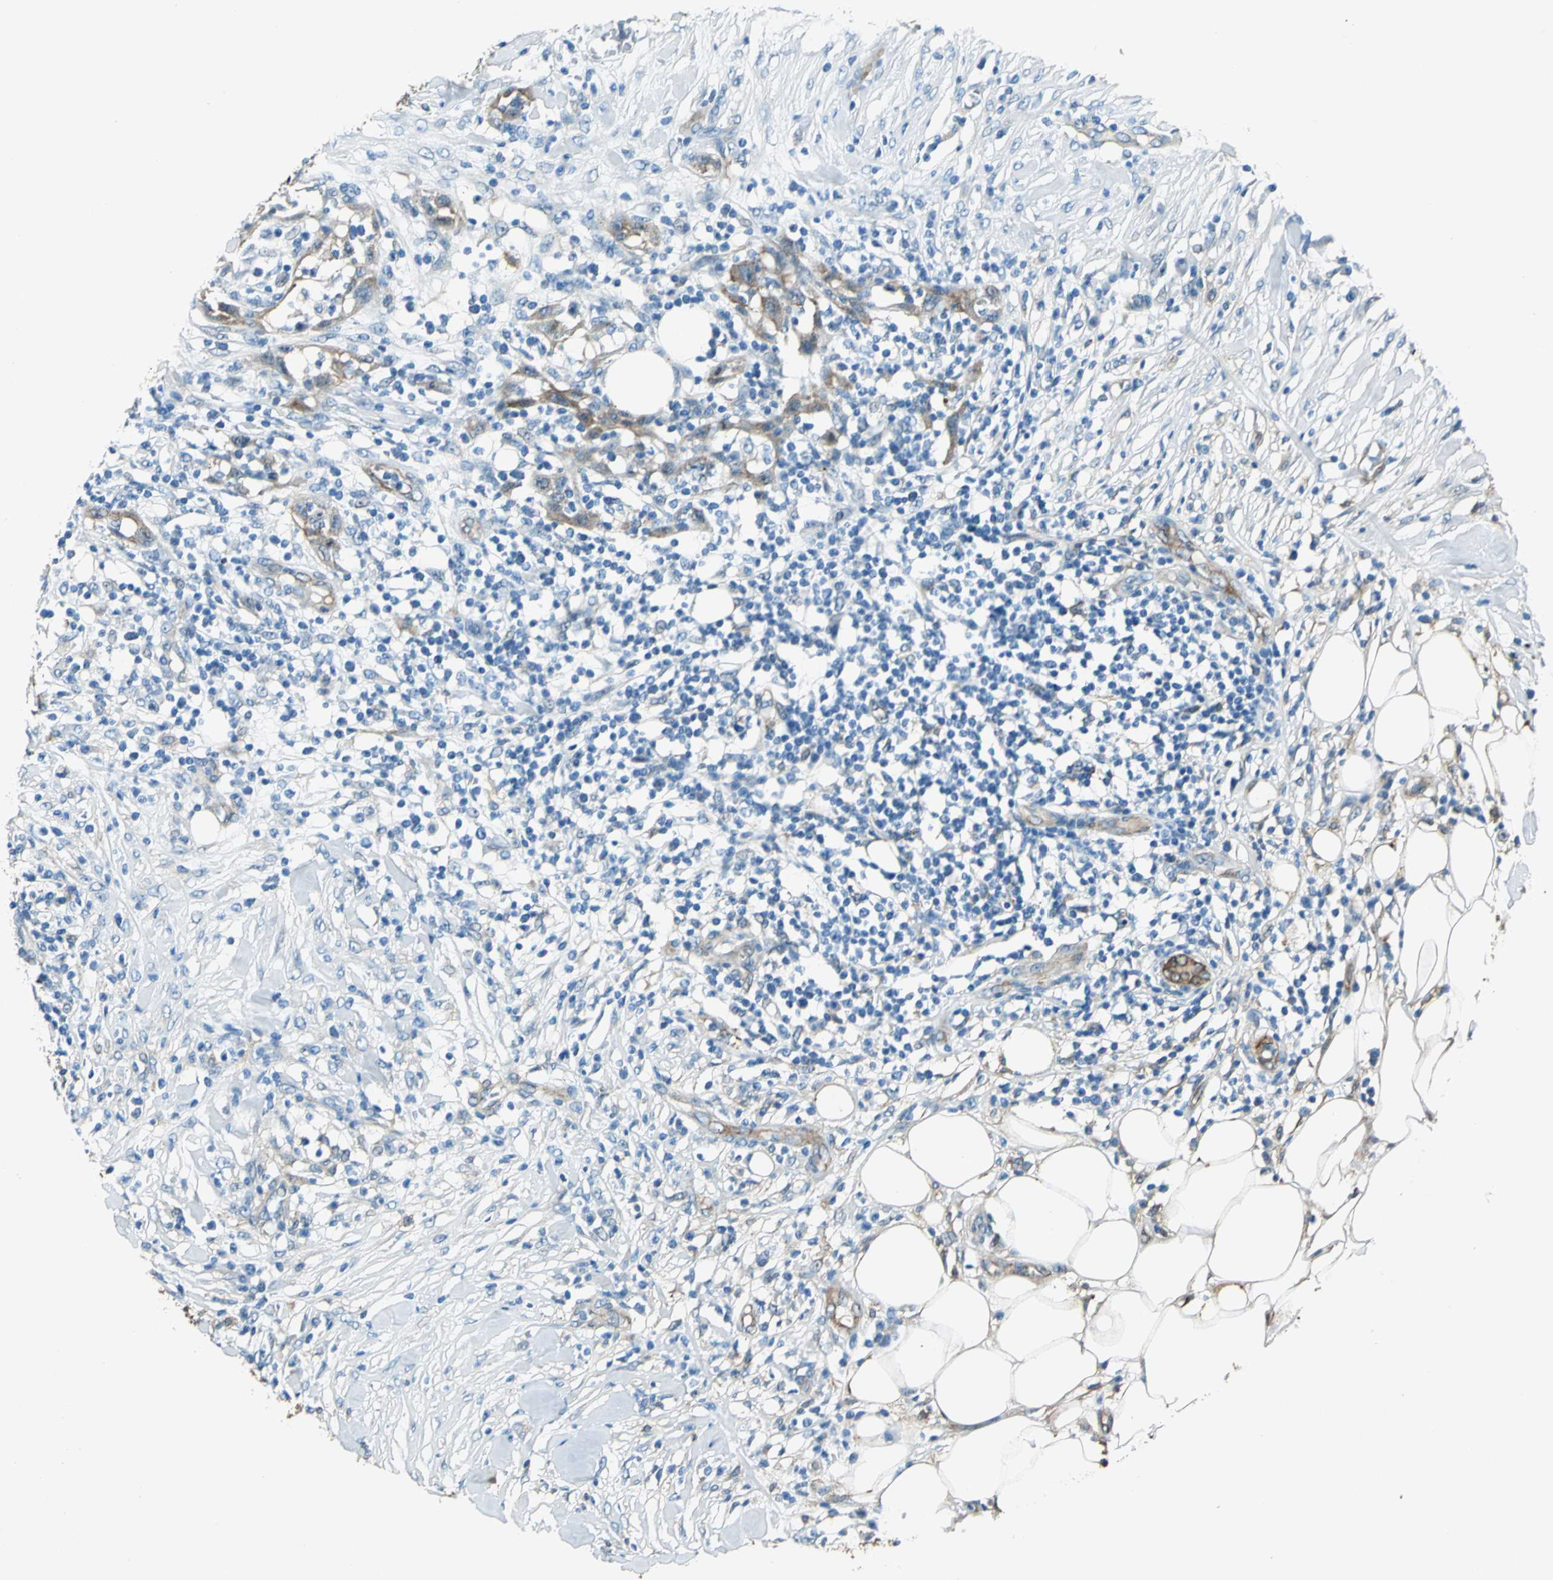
{"staining": {"intensity": "moderate", "quantity": ">75%", "location": "cytoplasmic/membranous"}, "tissue": "skin cancer", "cell_type": "Tumor cells", "image_type": "cancer", "snomed": [{"axis": "morphology", "description": "Squamous cell carcinoma, NOS"}, {"axis": "topography", "description": "Skin"}], "caption": "Immunohistochemistry (IHC) histopathology image of neoplastic tissue: human skin cancer (squamous cell carcinoma) stained using immunohistochemistry (IHC) shows medium levels of moderate protein expression localized specifically in the cytoplasmic/membranous of tumor cells, appearing as a cytoplasmic/membranous brown color.", "gene": "HSPB1", "patient": {"sex": "male", "age": 24}}